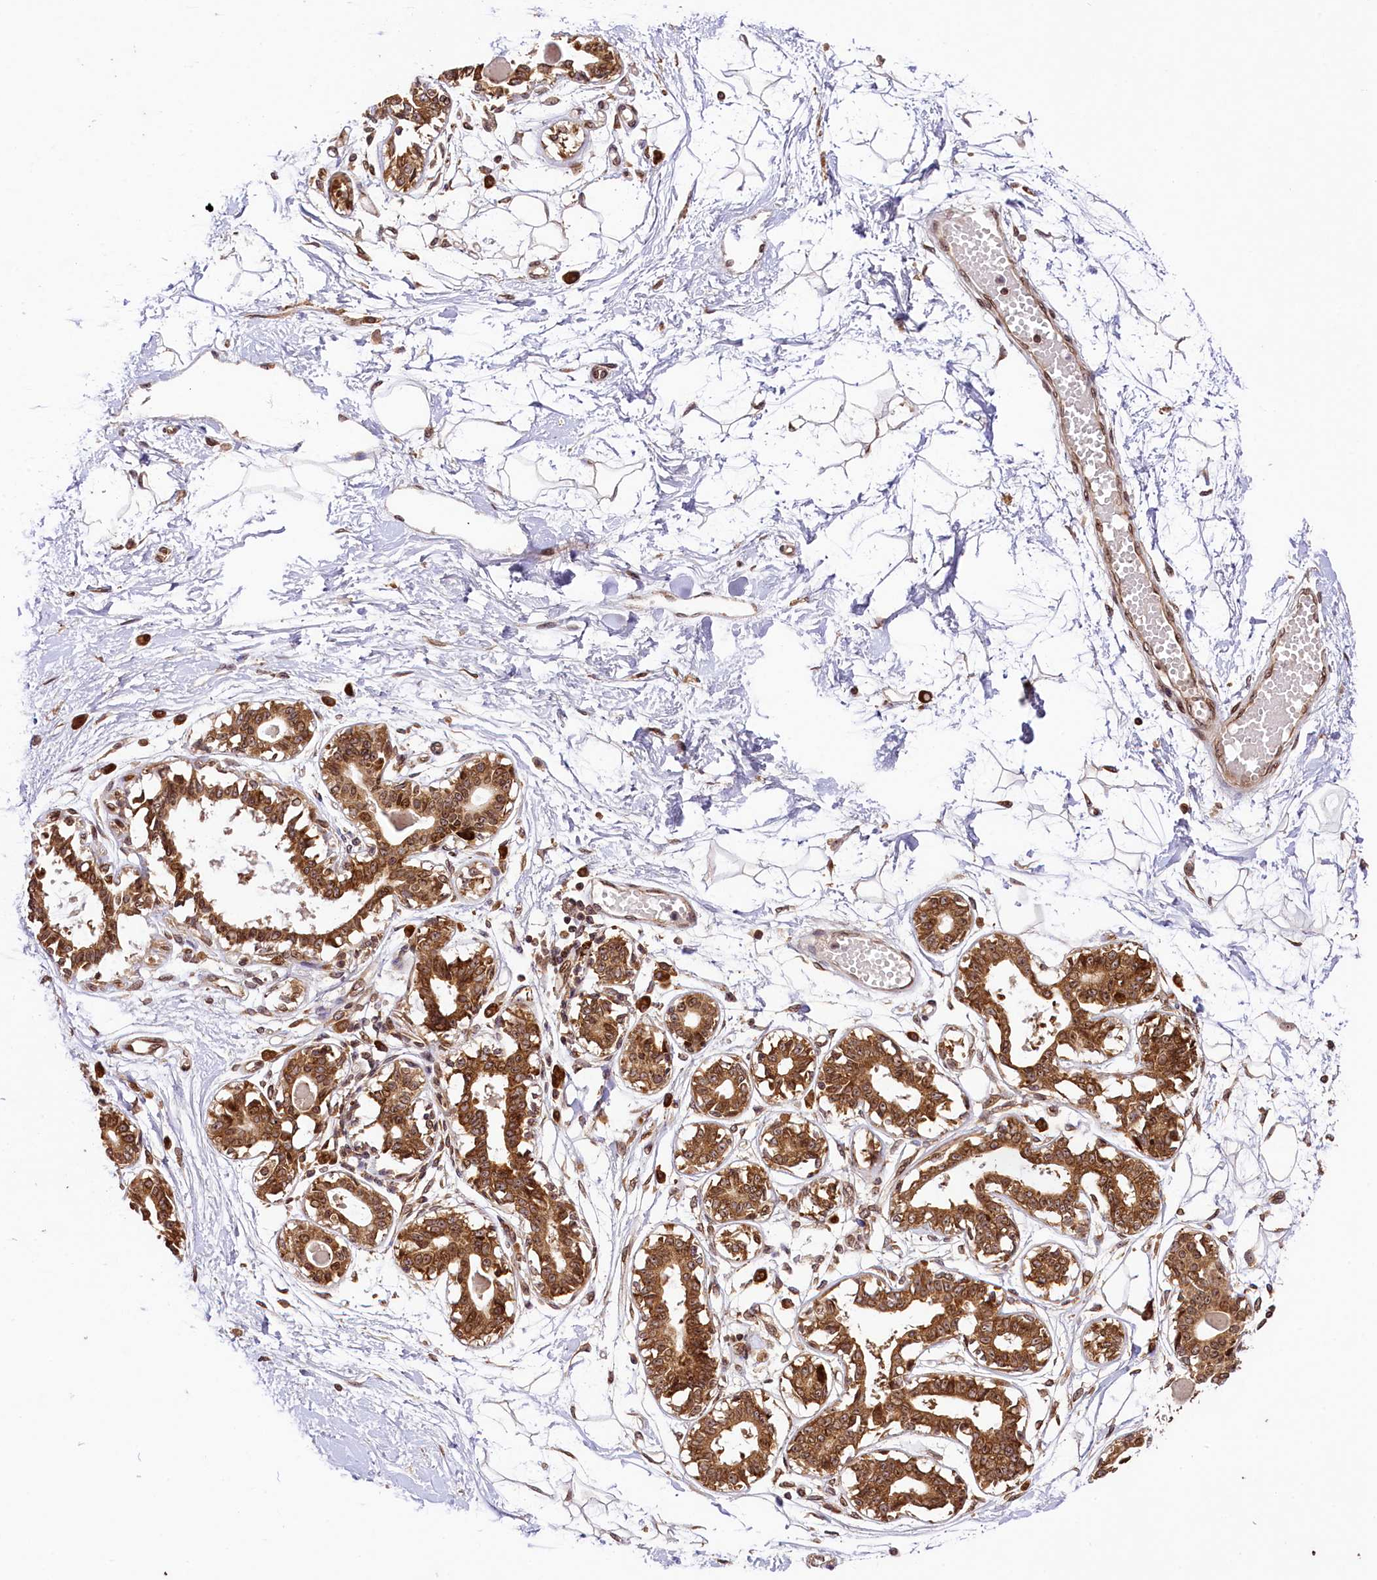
{"staining": {"intensity": "moderate", "quantity": ">75%", "location": "cytoplasmic/membranous"}, "tissue": "breast", "cell_type": "Adipocytes", "image_type": "normal", "snomed": [{"axis": "morphology", "description": "Normal tissue, NOS"}, {"axis": "topography", "description": "Breast"}], "caption": "This is an image of IHC staining of unremarkable breast, which shows moderate expression in the cytoplasmic/membranous of adipocytes.", "gene": "LARP4", "patient": {"sex": "female", "age": 45}}